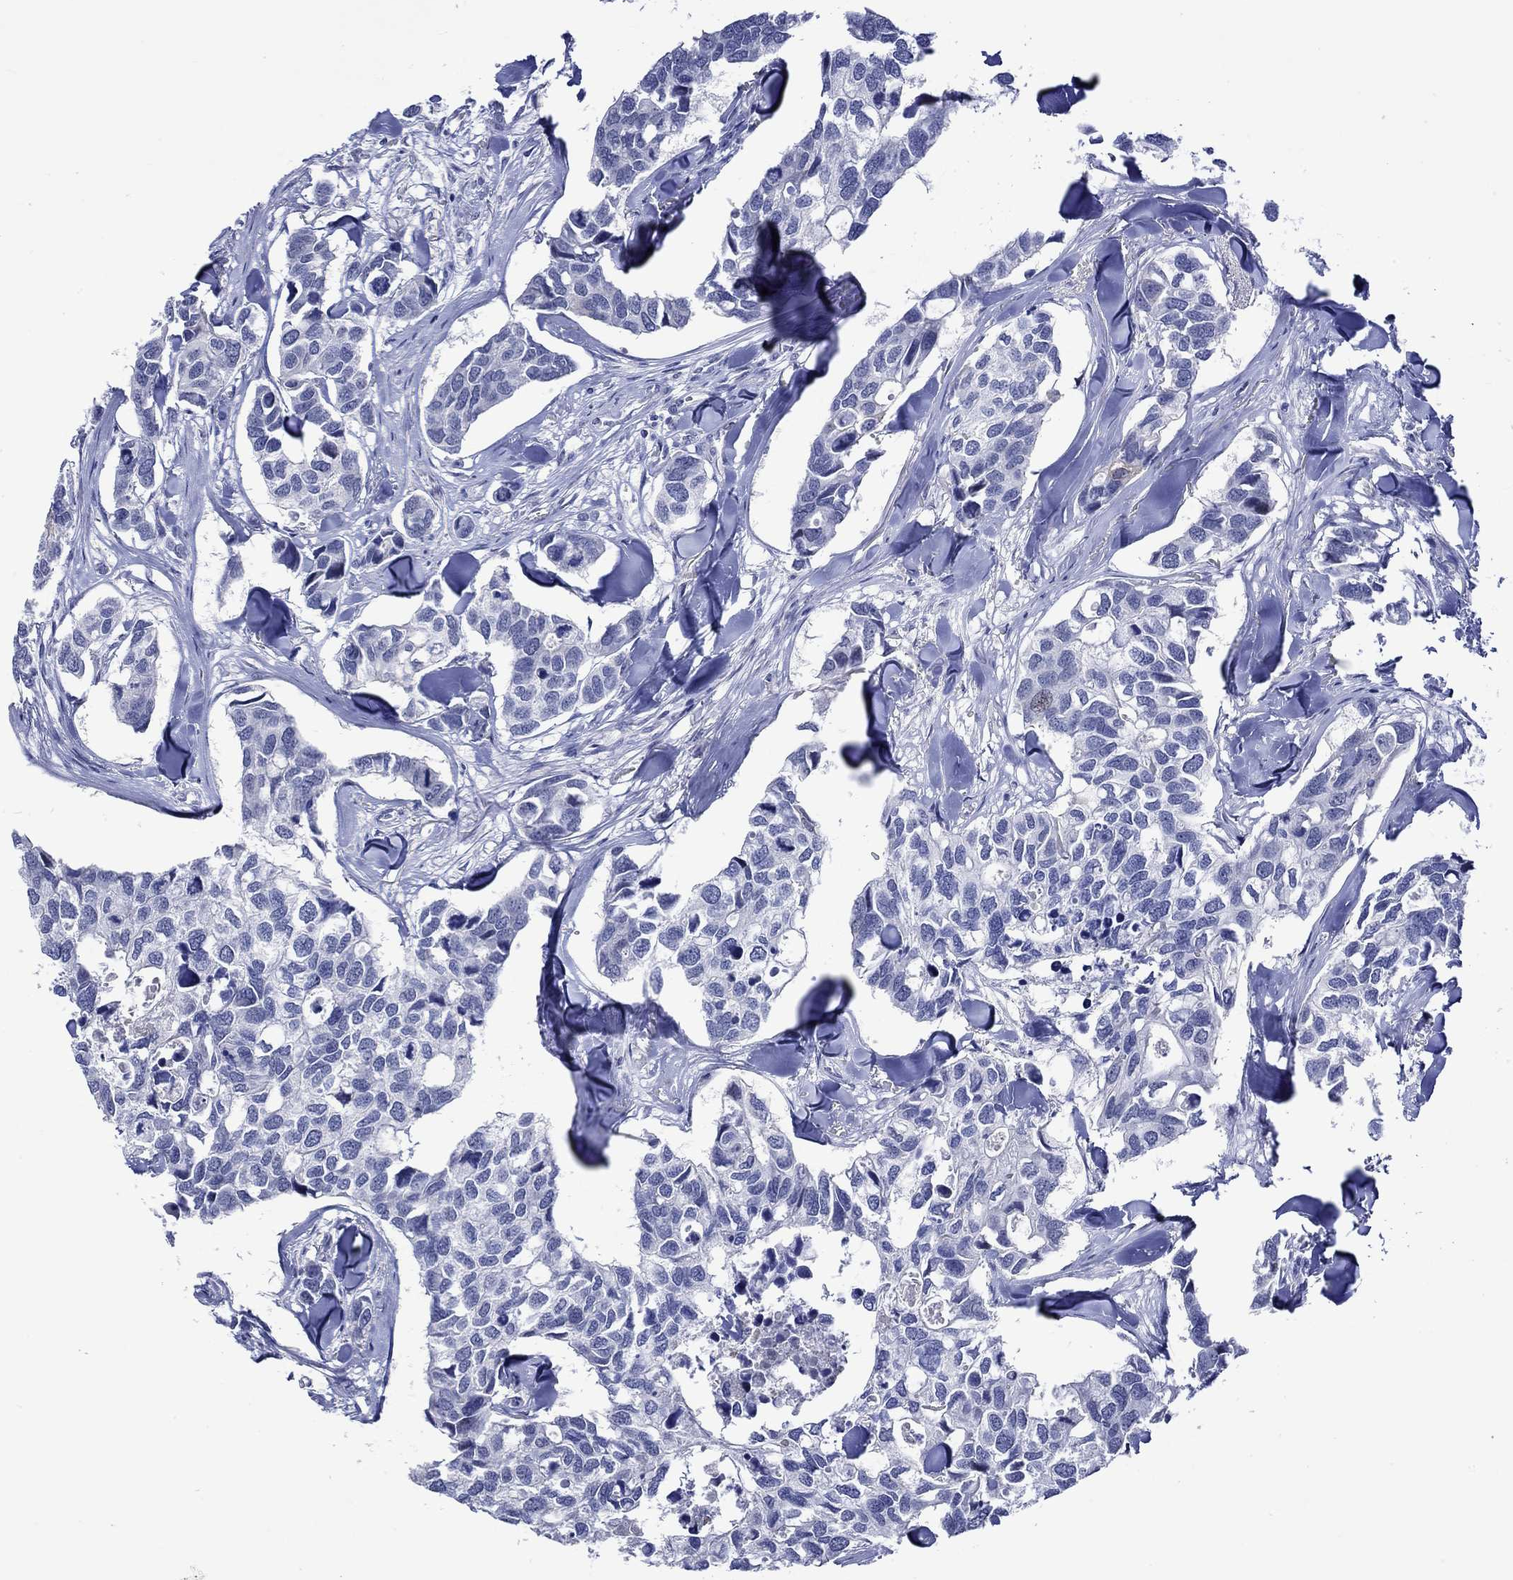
{"staining": {"intensity": "negative", "quantity": "none", "location": "none"}, "tissue": "breast cancer", "cell_type": "Tumor cells", "image_type": "cancer", "snomed": [{"axis": "morphology", "description": "Duct carcinoma"}, {"axis": "topography", "description": "Breast"}], "caption": "High magnification brightfield microscopy of infiltrating ductal carcinoma (breast) stained with DAB (brown) and counterstained with hematoxylin (blue): tumor cells show no significant expression. (Immunohistochemistry, brightfield microscopy, high magnification).", "gene": "CRYAB", "patient": {"sex": "female", "age": 83}}